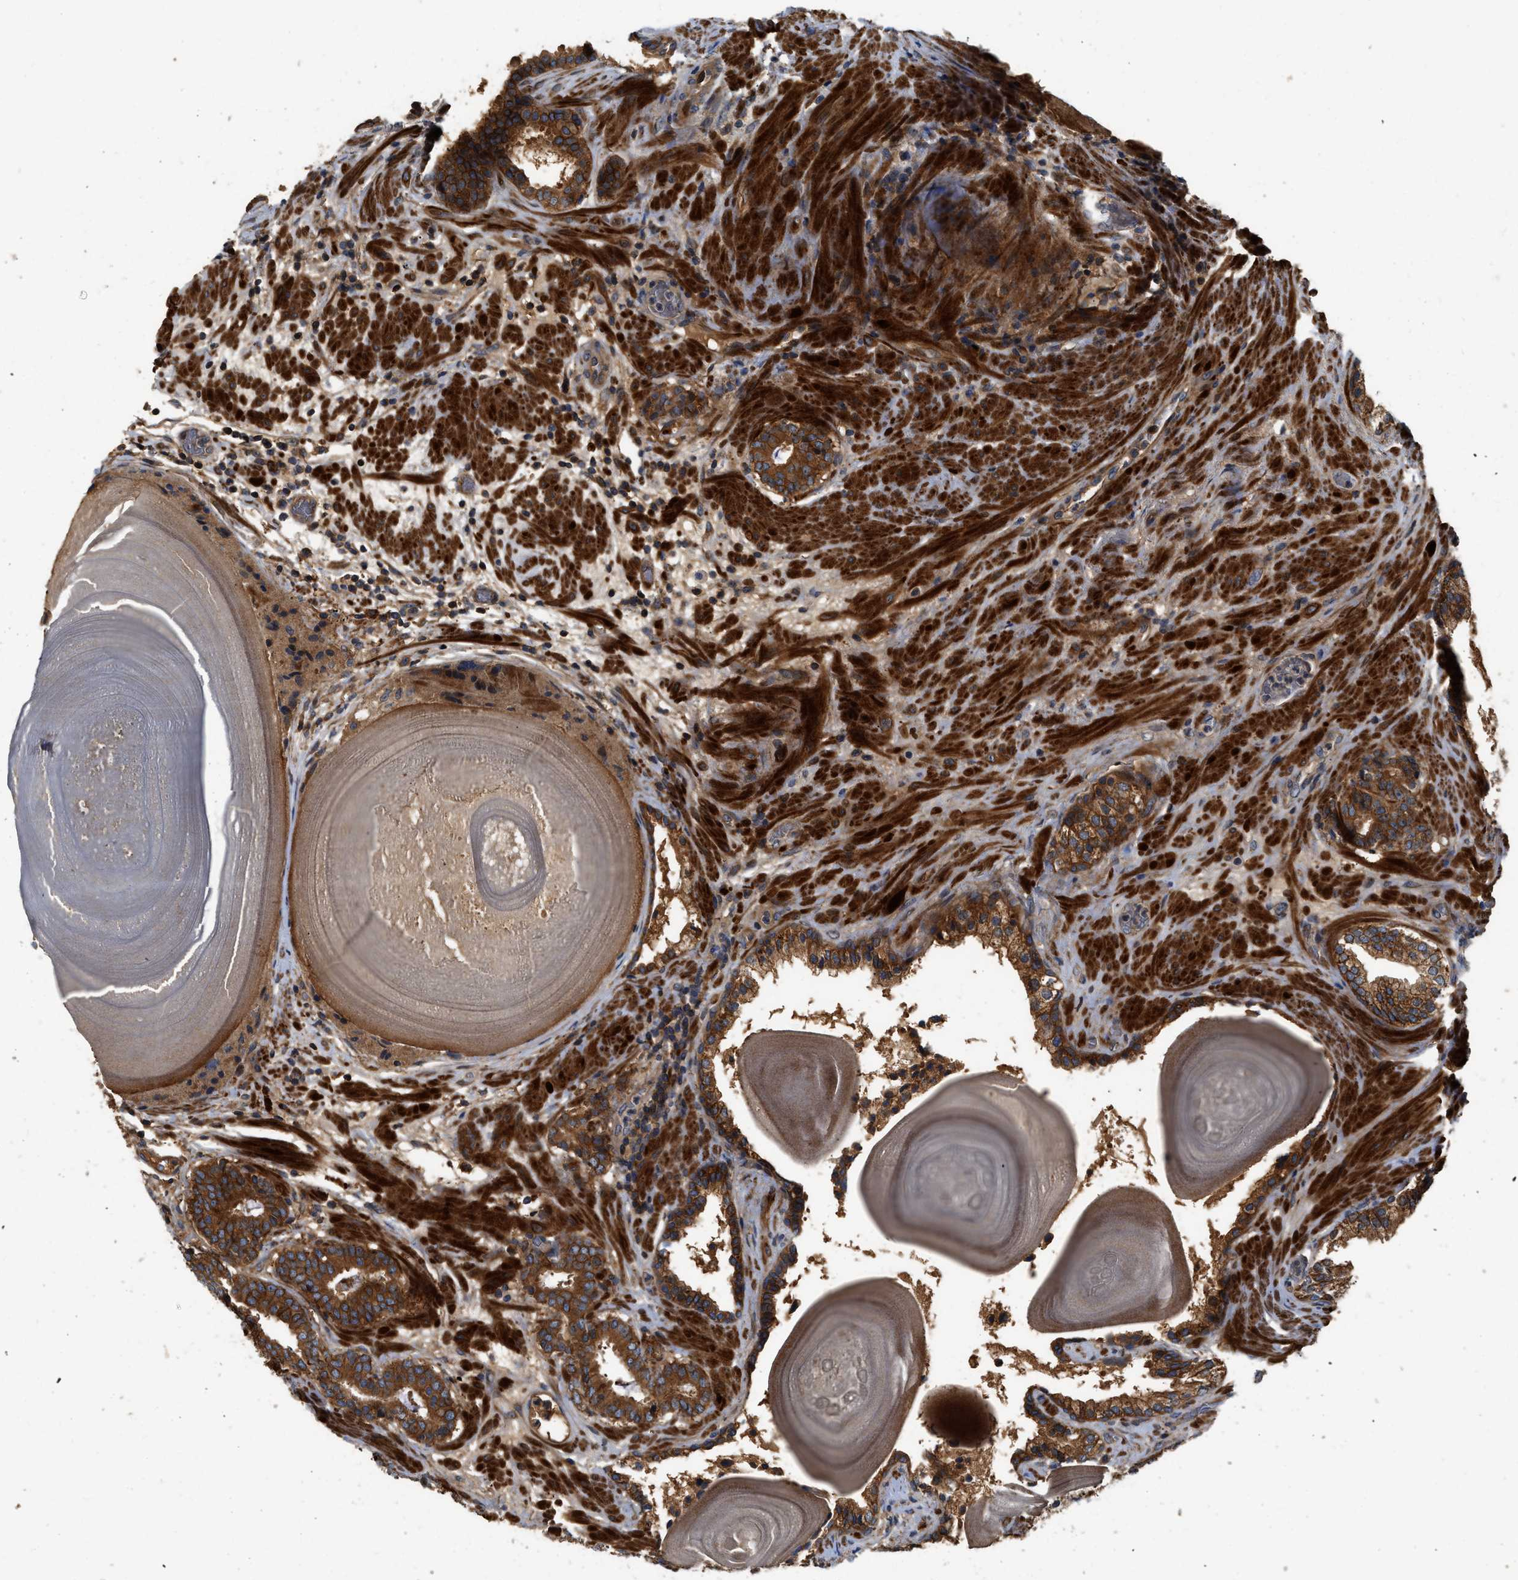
{"staining": {"intensity": "strong", "quantity": ">75%", "location": "cytoplasmic/membranous"}, "tissue": "prostate cancer", "cell_type": "Tumor cells", "image_type": "cancer", "snomed": [{"axis": "morphology", "description": "Adenocarcinoma, Low grade"}, {"axis": "topography", "description": "Prostate"}], "caption": "Immunohistochemical staining of prostate cancer exhibits high levels of strong cytoplasmic/membranous positivity in about >75% of tumor cells.", "gene": "CNNM3", "patient": {"sex": "male", "age": 69}}